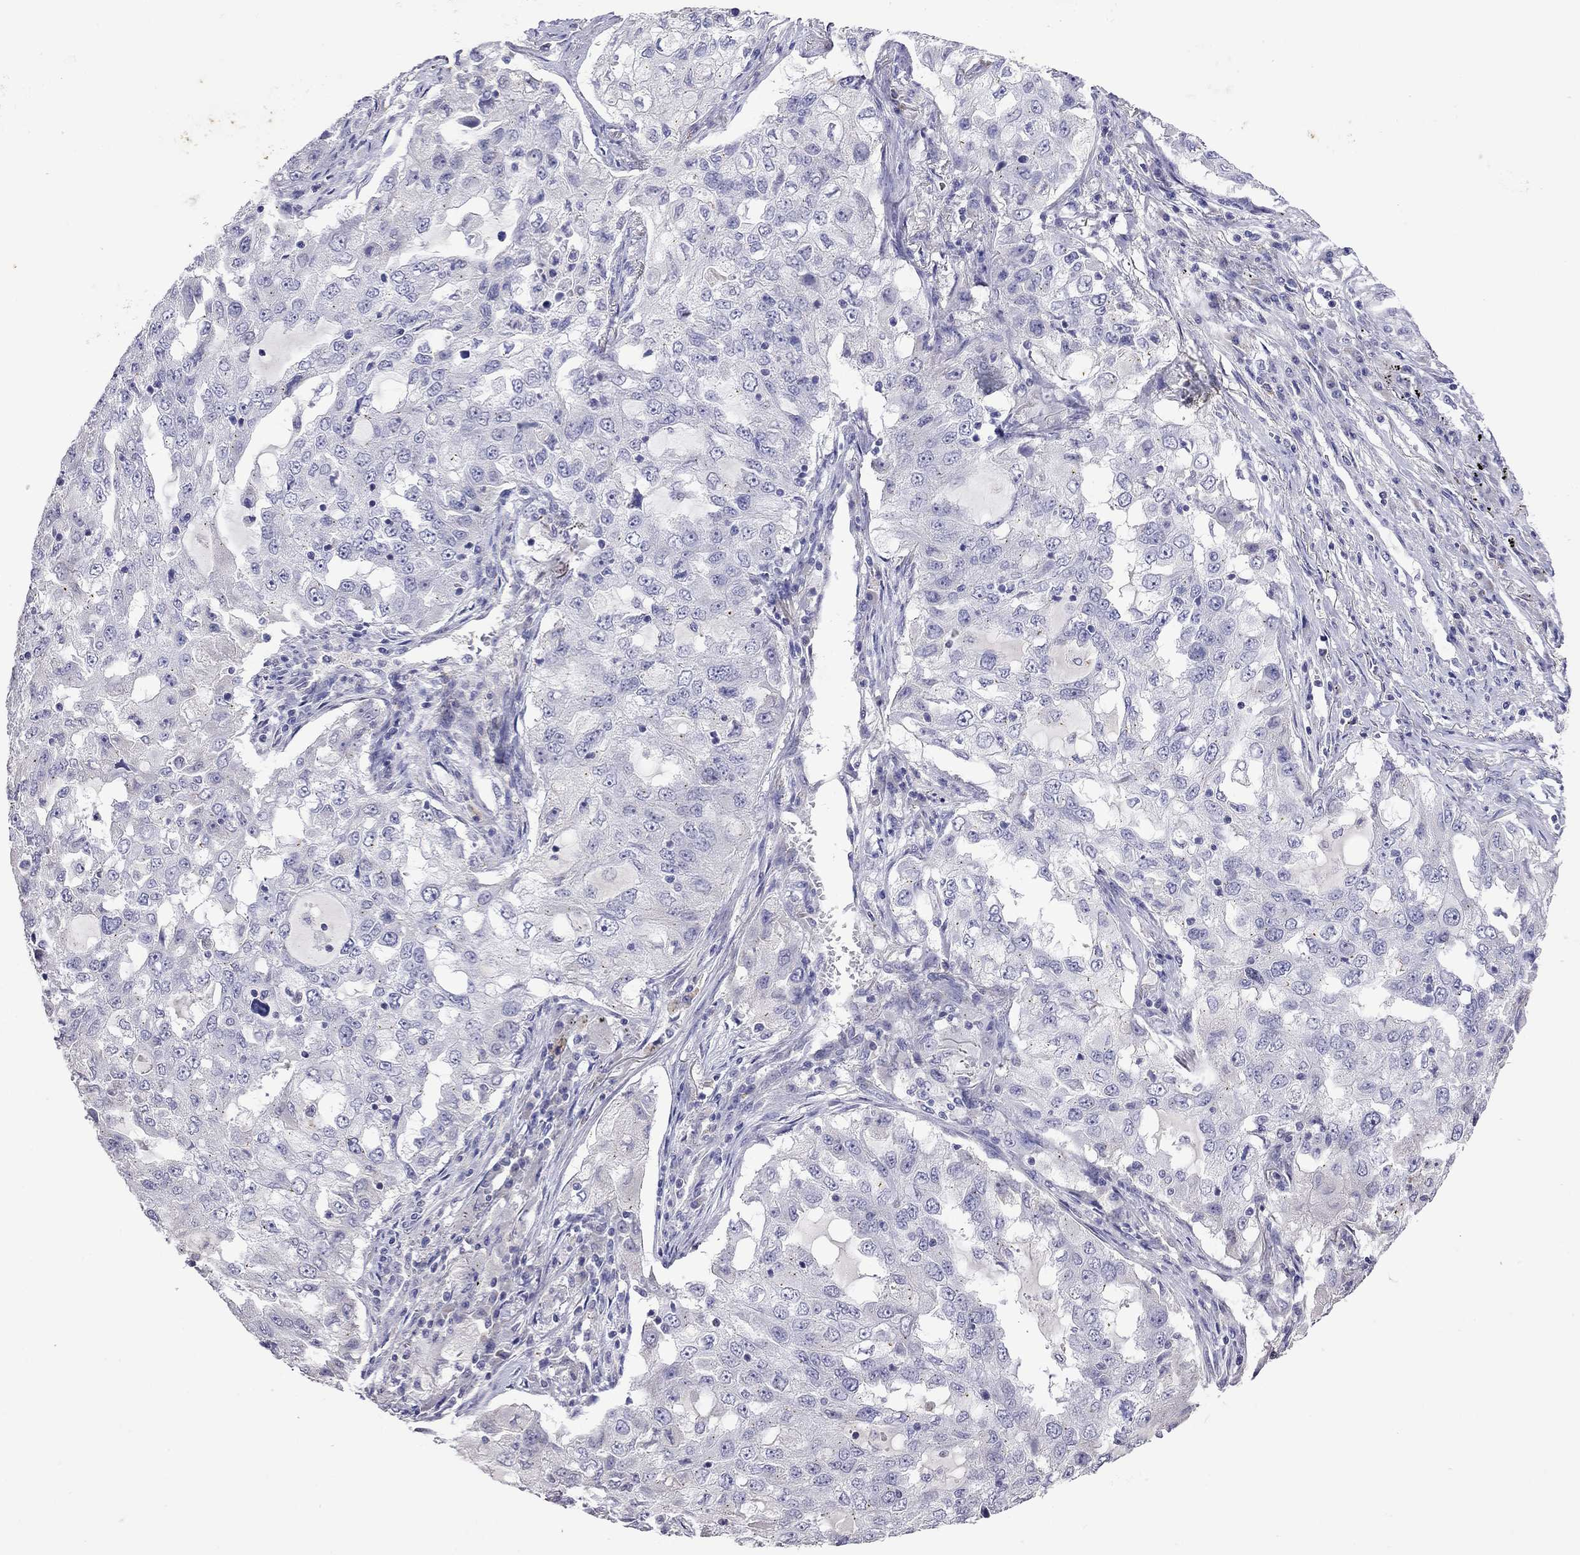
{"staining": {"intensity": "negative", "quantity": "none", "location": "none"}, "tissue": "lung cancer", "cell_type": "Tumor cells", "image_type": "cancer", "snomed": [{"axis": "morphology", "description": "Adenocarcinoma, NOS"}, {"axis": "topography", "description": "Lung"}], "caption": "There is no significant positivity in tumor cells of adenocarcinoma (lung). (Immunohistochemistry (ihc), brightfield microscopy, high magnification).", "gene": "WNK3", "patient": {"sex": "female", "age": 61}}